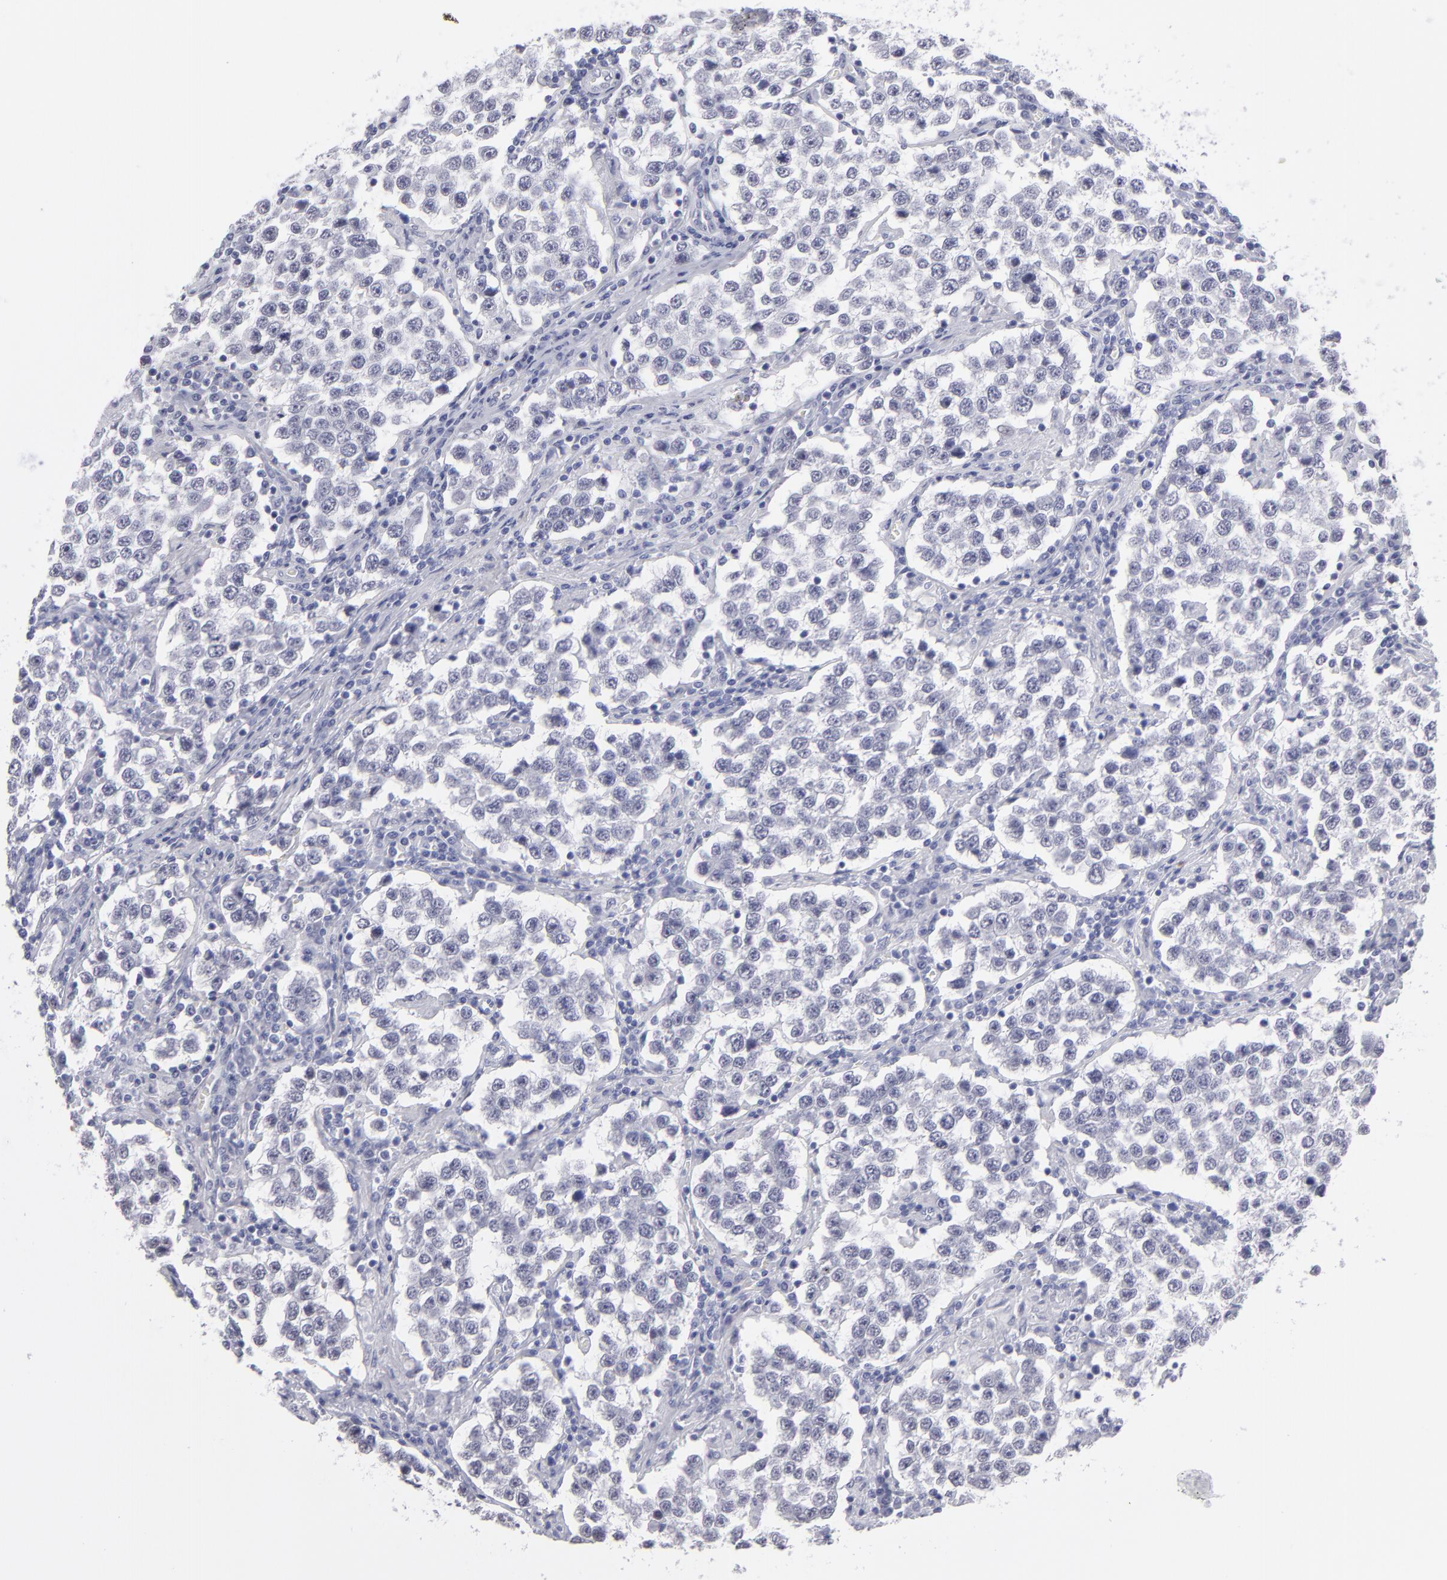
{"staining": {"intensity": "negative", "quantity": "none", "location": "none"}, "tissue": "testis cancer", "cell_type": "Tumor cells", "image_type": "cancer", "snomed": [{"axis": "morphology", "description": "Seminoma, NOS"}, {"axis": "topography", "description": "Testis"}], "caption": "DAB immunohistochemical staining of testis cancer (seminoma) displays no significant staining in tumor cells.", "gene": "ALDOB", "patient": {"sex": "male", "age": 36}}